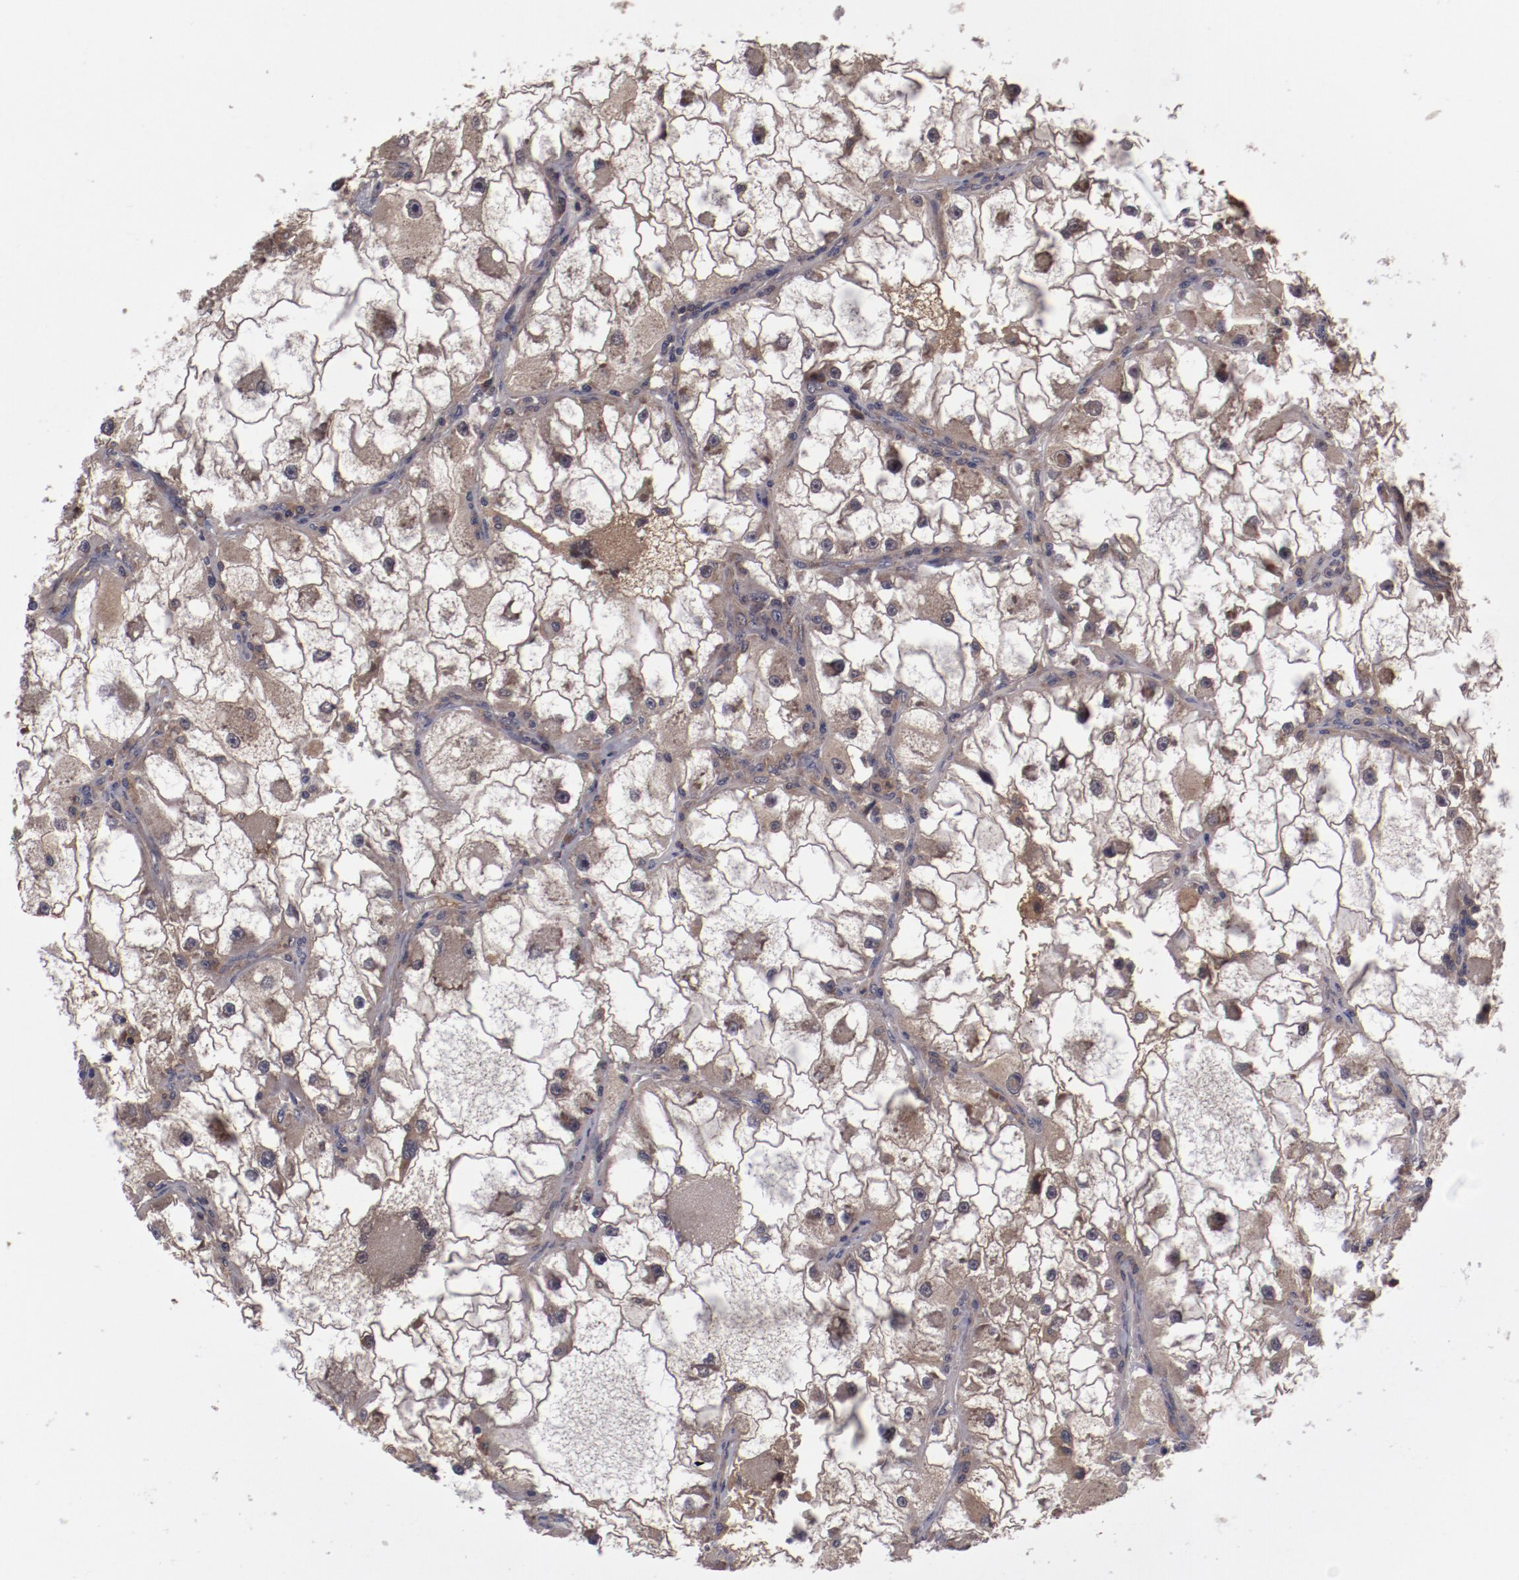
{"staining": {"intensity": "moderate", "quantity": "25%-75%", "location": "cytoplasmic/membranous"}, "tissue": "renal cancer", "cell_type": "Tumor cells", "image_type": "cancer", "snomed": [{"axis": "morphology", "description": "Adenocarcinoma, NOS"}, {"axis": "topography", "description": "Kidney"}], "caption": "Brown immunohistochemical staining in human renal cancer displays moderate cytoplasmic/membranous staining in about 25%-75% of tumor cells.", "gene": "CP", "patient": {"sex": "female", "age": 73}}